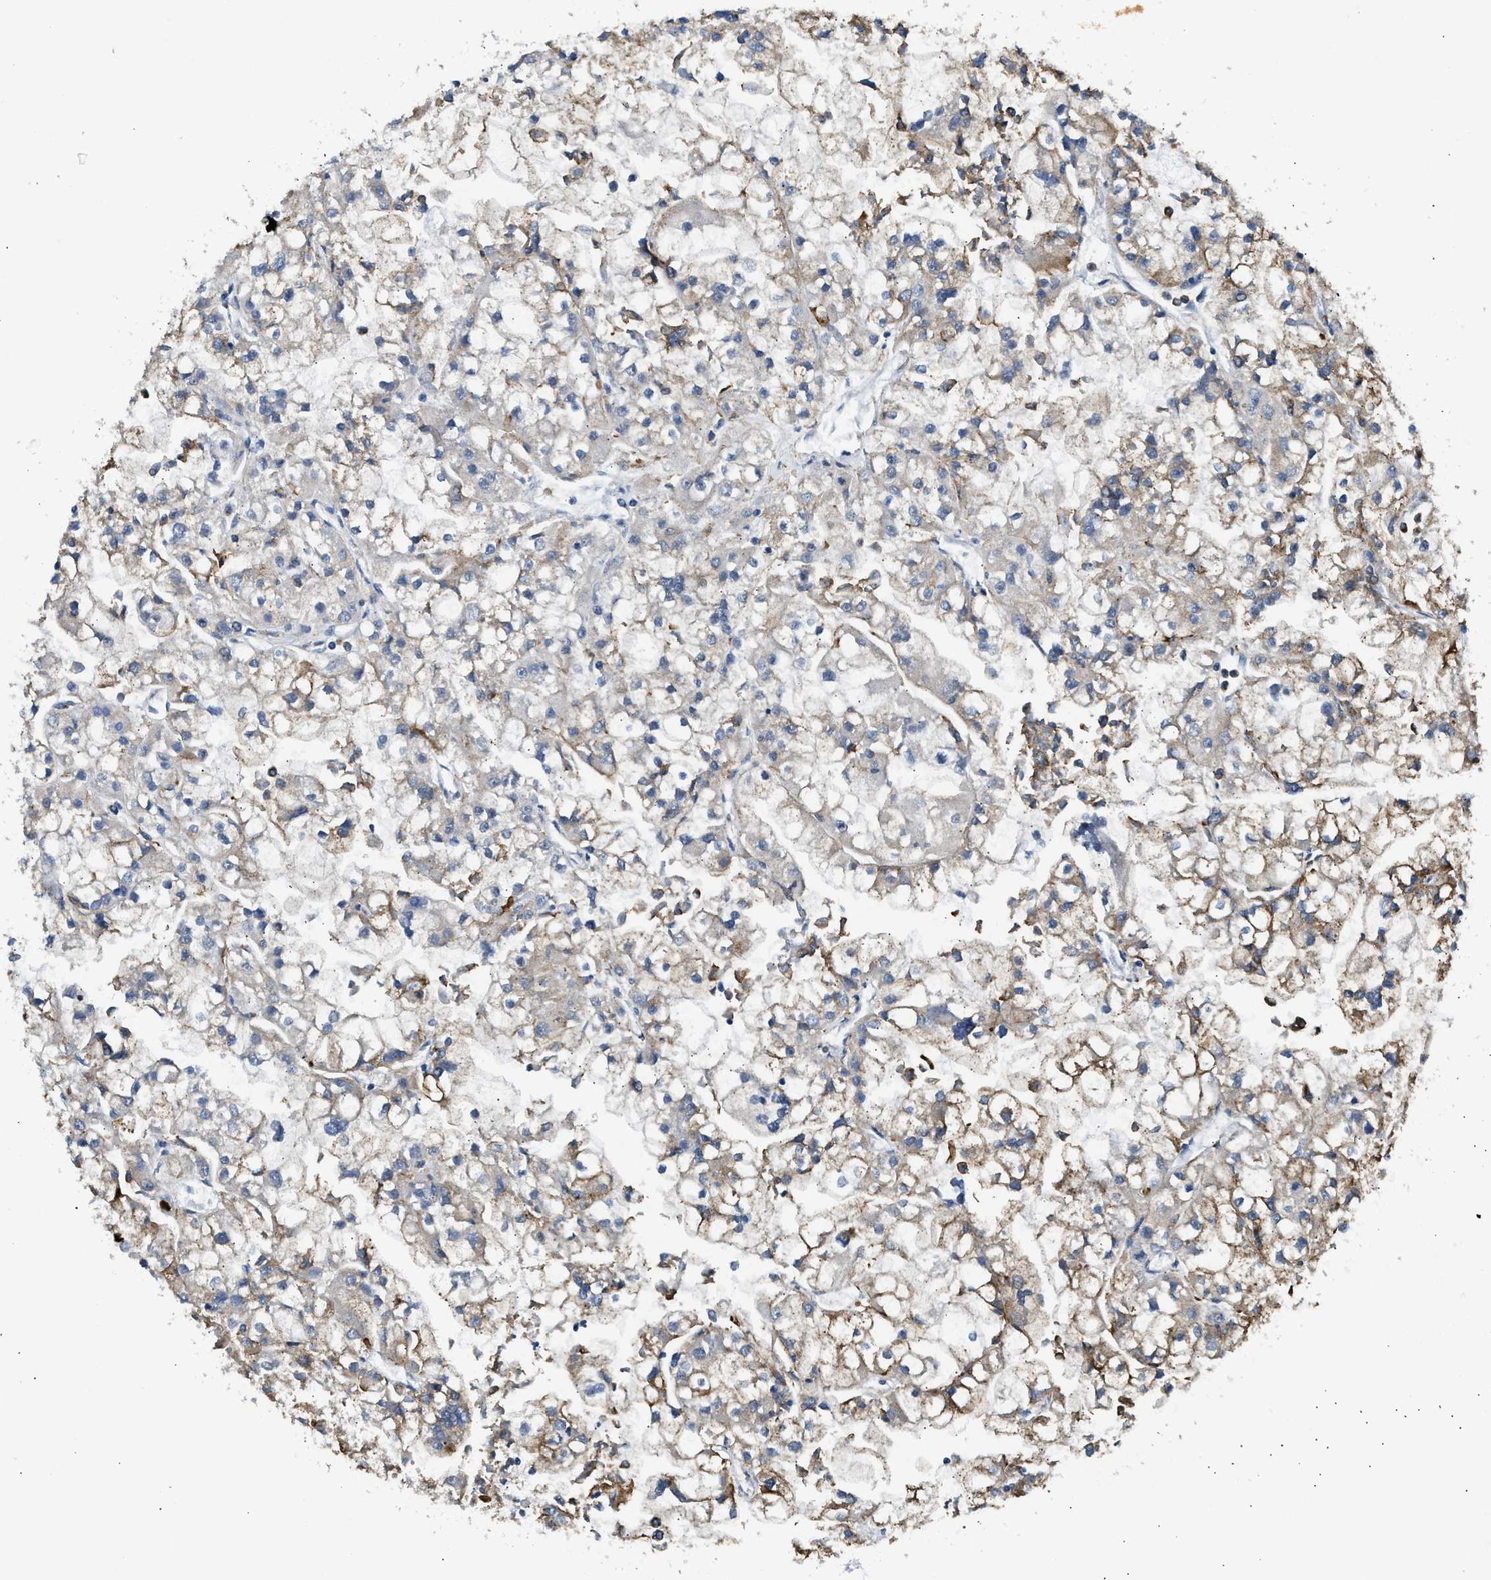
{"staining": {"intensity": "weak", "quantity": "25%-75%", "location": "cytoplasmic/membranous"}, "tissue": "renal cancer", "cell_type": "Tumor cells", "image_type": "cancer", "snomed": [{"axis": "morphology", "description": "Adenocarcinoma, NOS"}, {"axis": "topography", "description": "Kidney"}], "caption": "Protein expression analysis of renal adenocarcinoma exhibits weak cytoplasmic/membranous positivity in approximately 25%-75% of tumor cells.", "gene": "LRP1", "patient": {"sex": "female", "age": 52}}